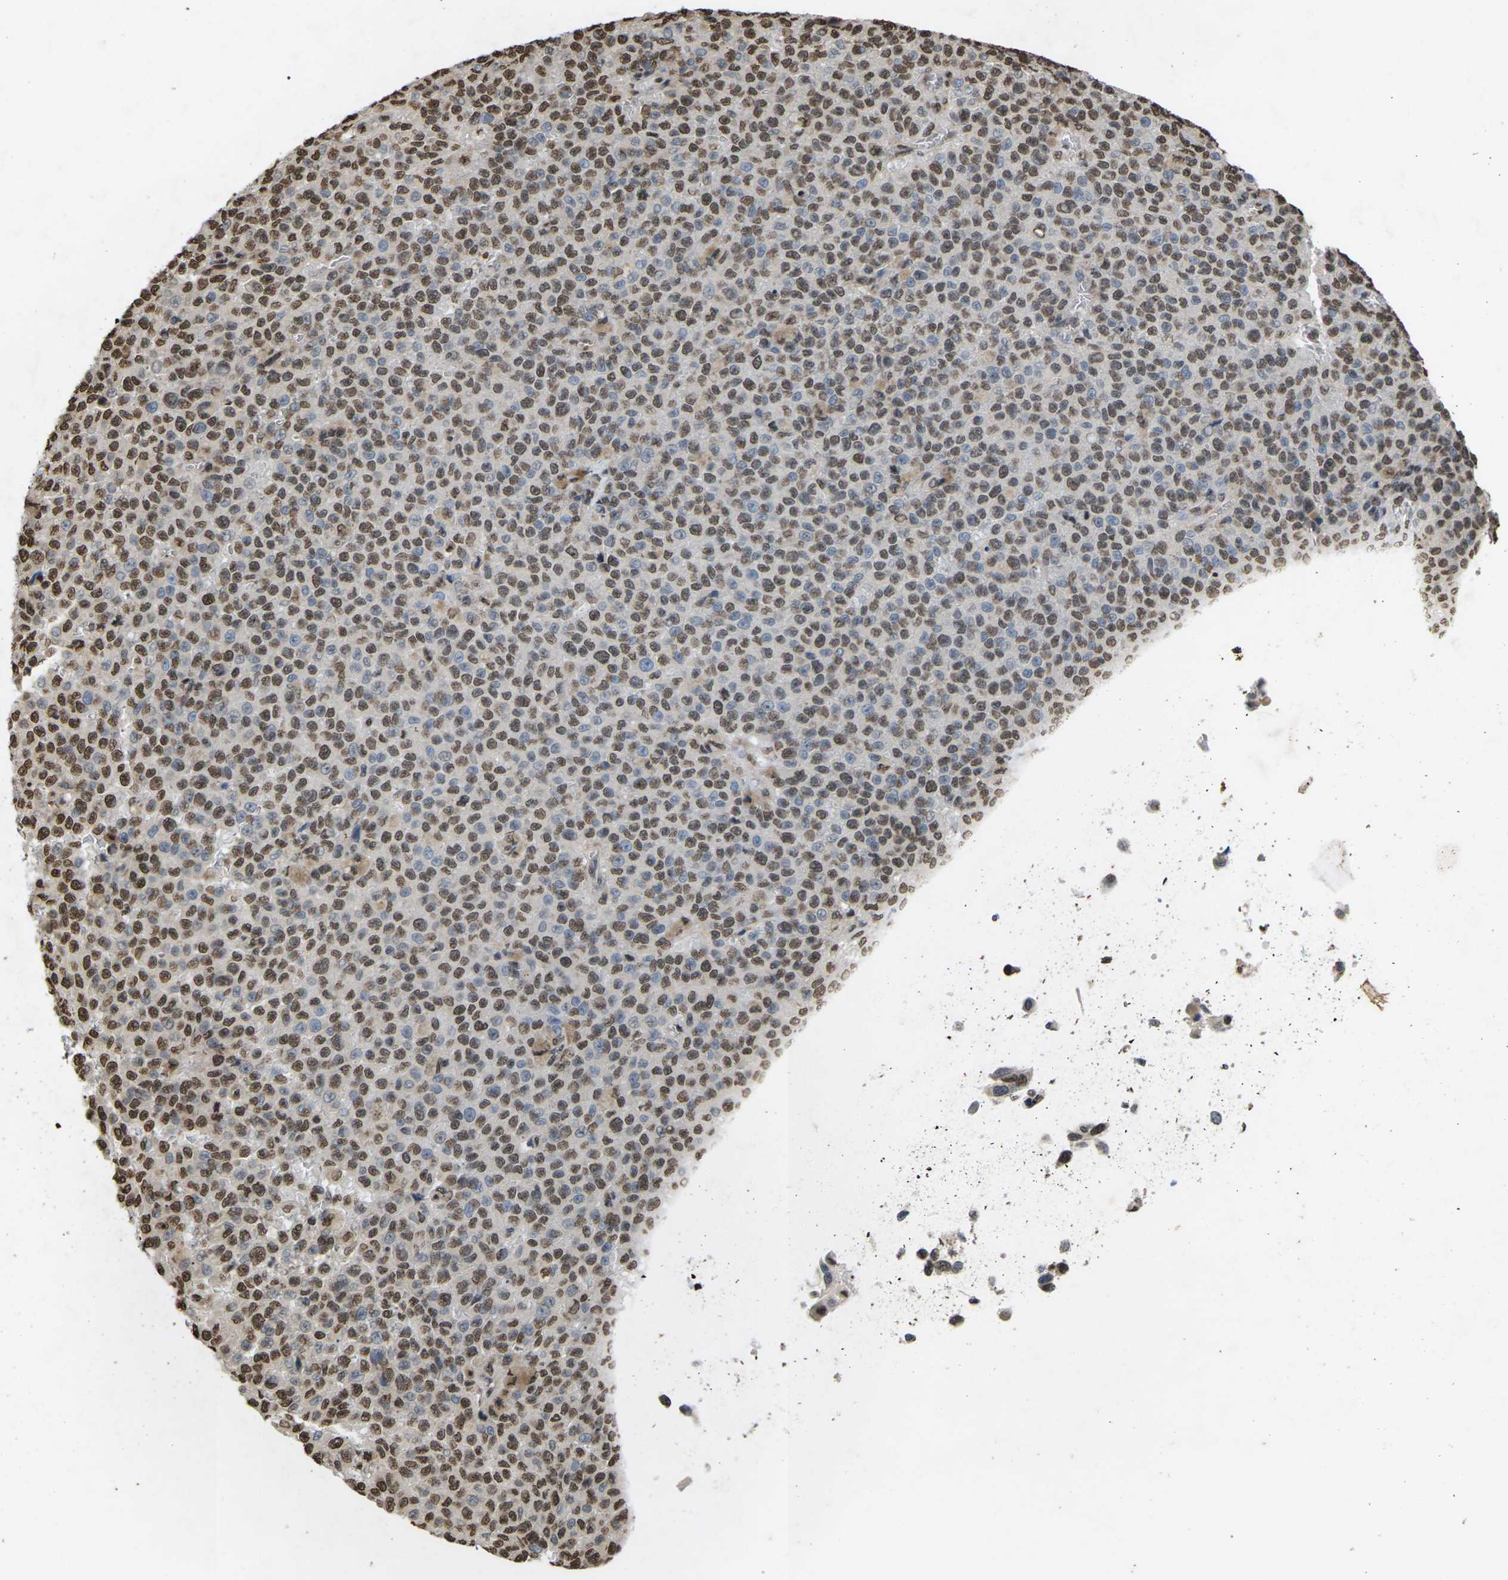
{"staining": {"intensity": "moderate", "quantity": ">75%", "location": "nuclear"}, "tissue": "melanoma", "cell_type": "Tumor cells", "image_type": "cancer", "snomed": [{"axis": "morphology", "description": "Malignant melanoma, NOS"}, {"axis": "topography", "description": "Skin"}], "caption": "Malignant melanoma tissue displays moderate nuclear expression in approximately >75% of tumor cells", "gene": "EMSY", "patient": {"sex": "female", "age": 82}}